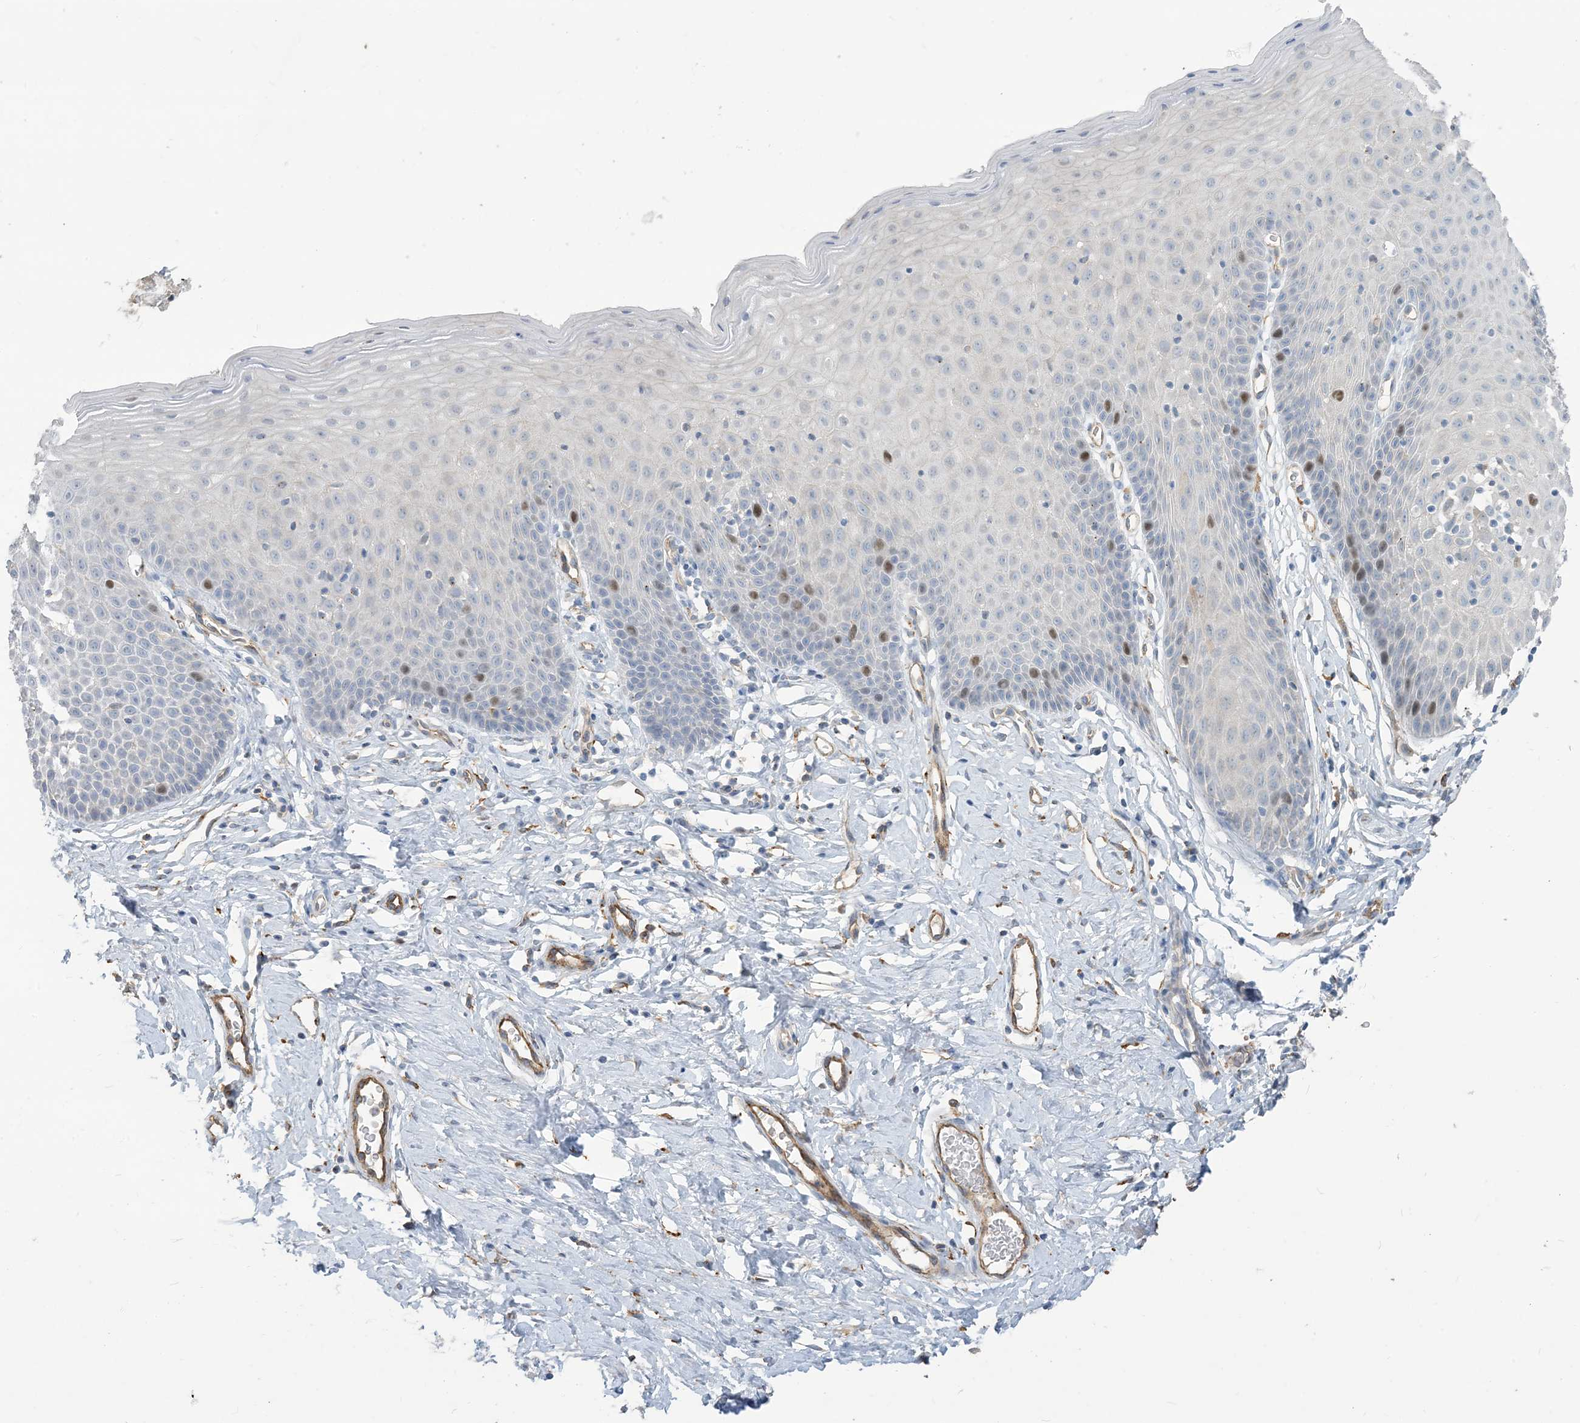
{"staining": {"intensity": "moderate", "quantity": "<25%", "location": "nuclear"}, "tissue": "cervix", "cell_type": "Squamous epithelial cells", "image_type": "normal", "snomed": [{"axis": "morphology", "description": "Normal tissue, NOS"}, {"axis": "topography", "description": "Cervix"}], "caption": "Cervix stained with DAB immunohistochemistry demonstrates low levels of moderate nuclear expression in about <25% of squamous epithelial cells.", "gene": "PEAR1", "patient": {"sex": "female", "age": 36}}